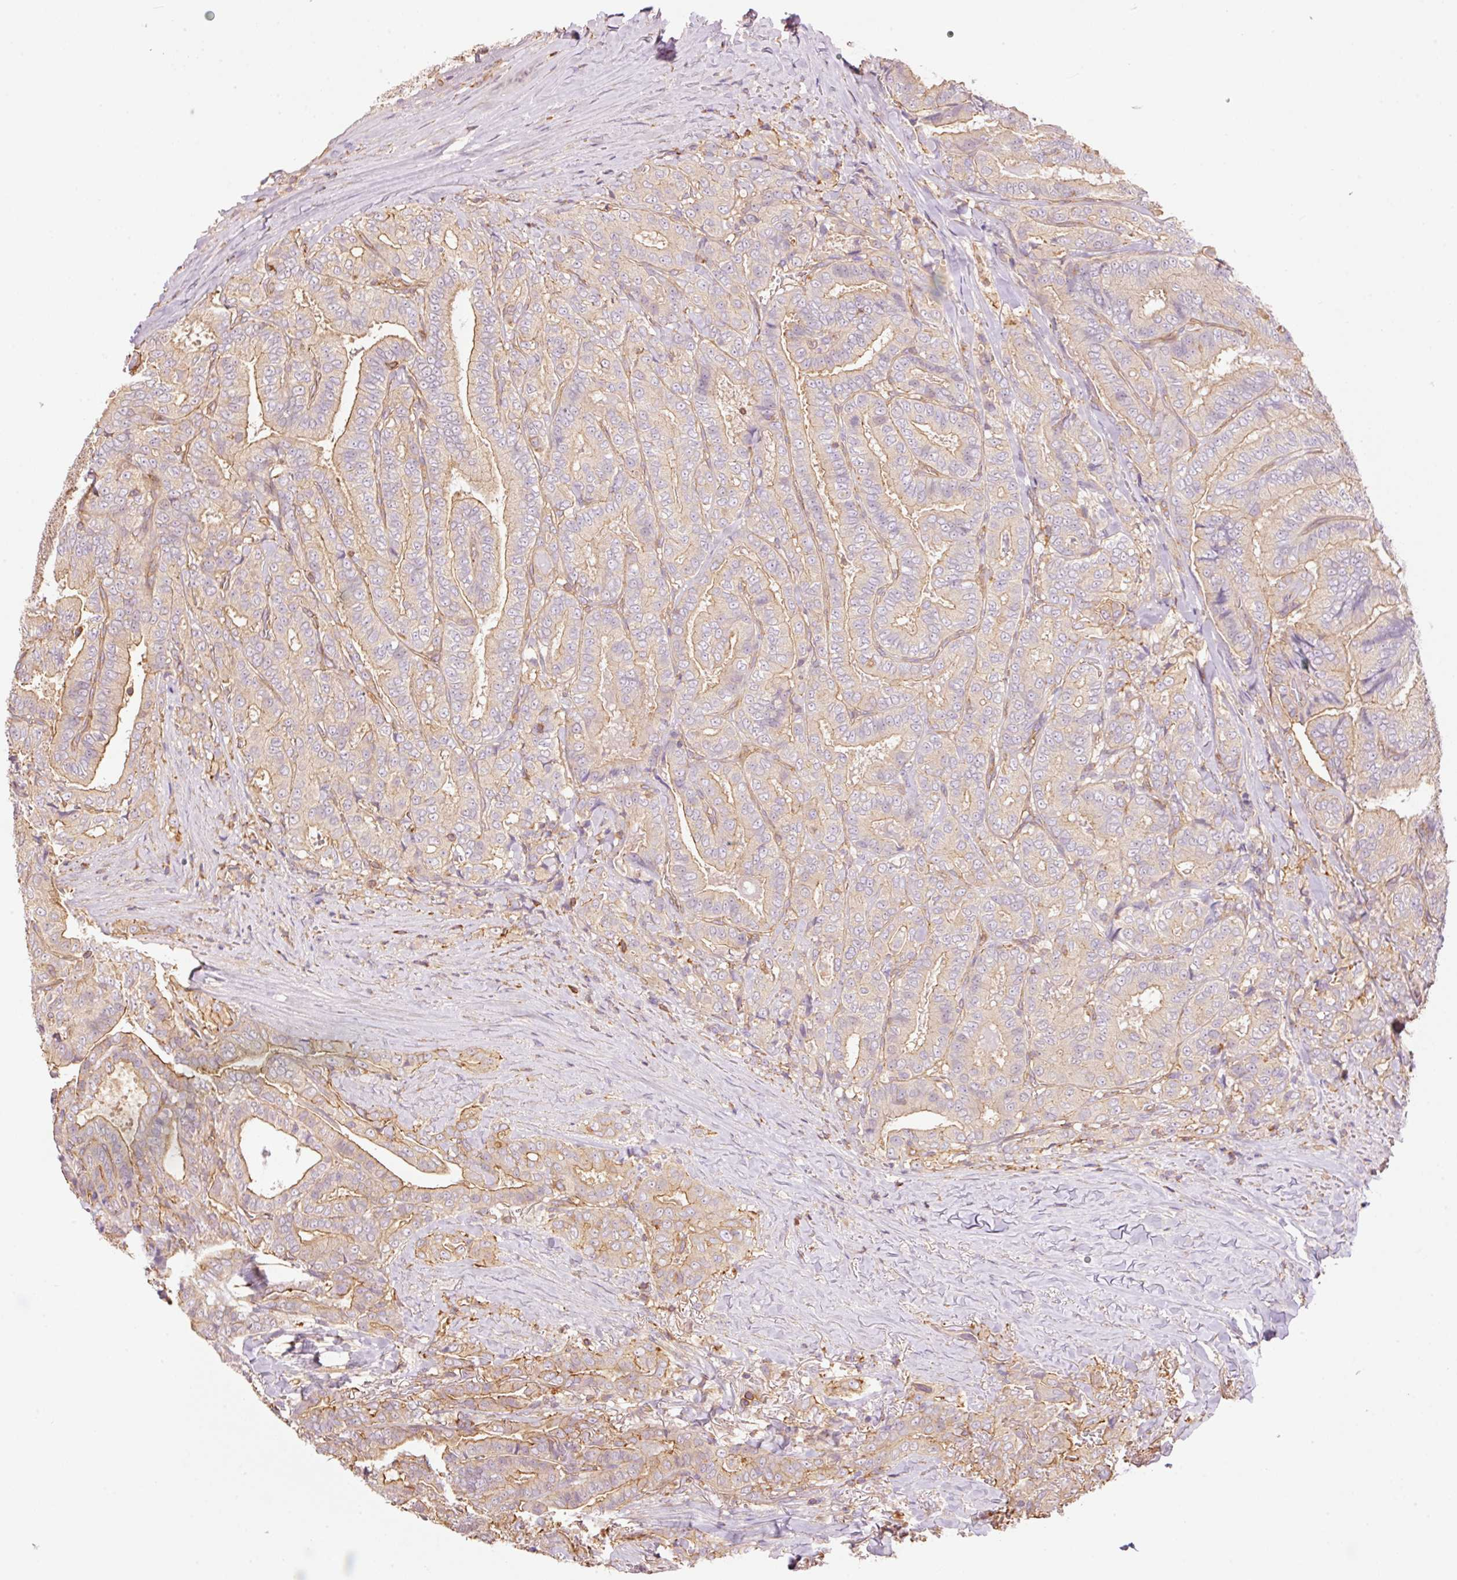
{"staining": {"intensity": "moderate", "quantity": "25%-75%", "location": "cytoplasmic/membranous"}, "tissue": "thyroid cancer", "cell_type": "Tumor cells", "image_type": "cancer", "snomed": [{"axis": "morphology", "description": "Papillary adenocarcinoma, NOS"}, {"axis": "topography", "description": "Thyroid gland"}], "caption": "An immunohistochemistry photomicrograph of neoplastic tissue is shown. Protein staining in brown labels moderate cytoplasmic/membranous positivity in thyroid cancer (papillary adenocarcinoma) within tumor cells. Nuclei are stained in blue.", "gene": "PPP1R1B", "patient": {"sex": "male", "age": 61}}